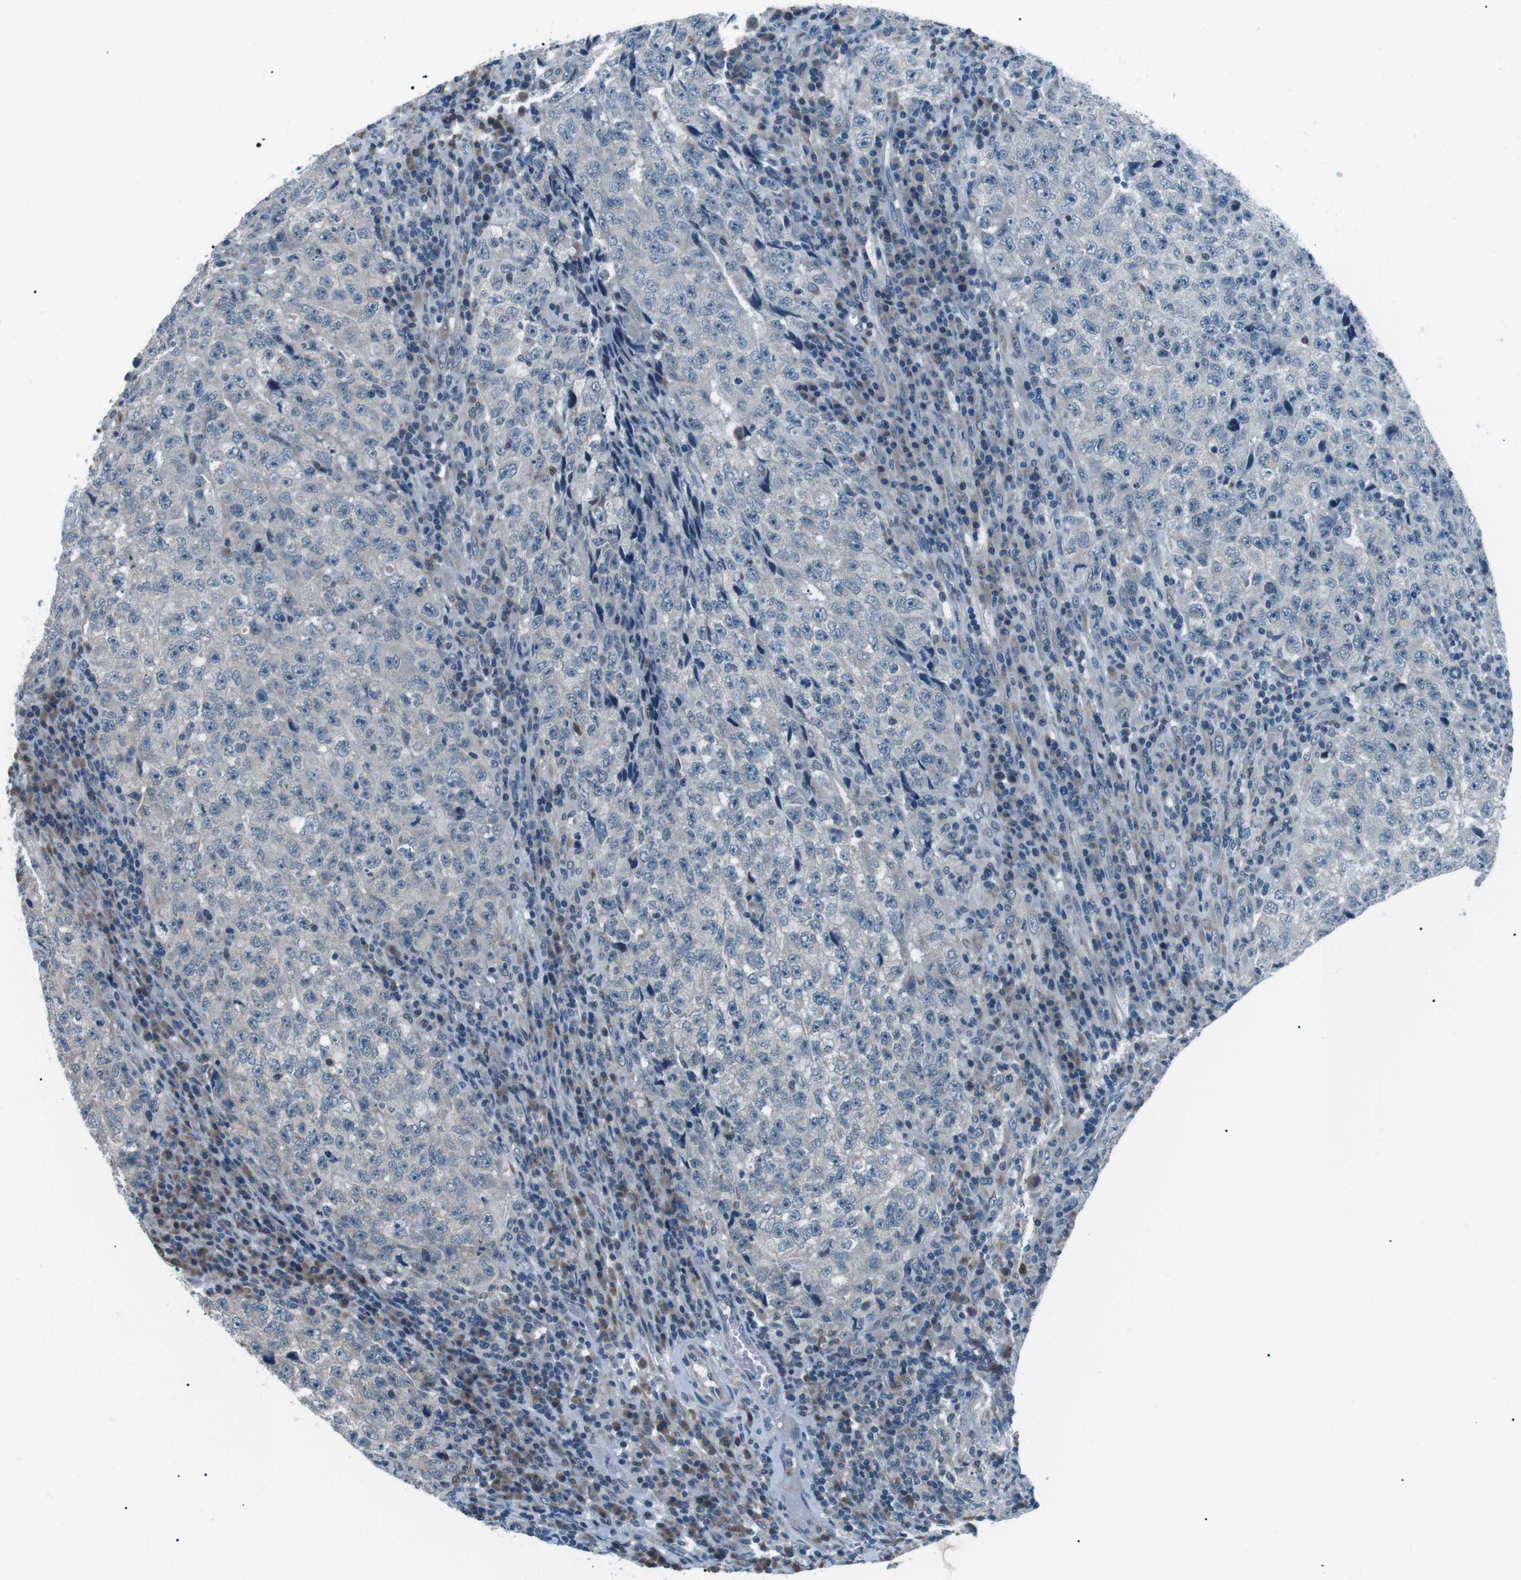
{"staining": {"intensity": "negative", "quantity": "none", "location": "none"}, "tissue": "testis cancer", "cell_type": "Tumor cells", "image_type": "cancer", "snomed": [{"axis": "morphology", "description": "Necrosis, NOS"}, {"axis": "morphology", "description": "Carcinoma, Embryonal, NOS"}, {"axis": "topography", "description": "Testis"}], "caption": "Human testis embryonal carcinoma stained for a protein using immunohistochemistry (IHC) reveals no positivity in tumor cells.", "gene": "SERPINB2", "patient": {"sex": "male", "age": 19}}